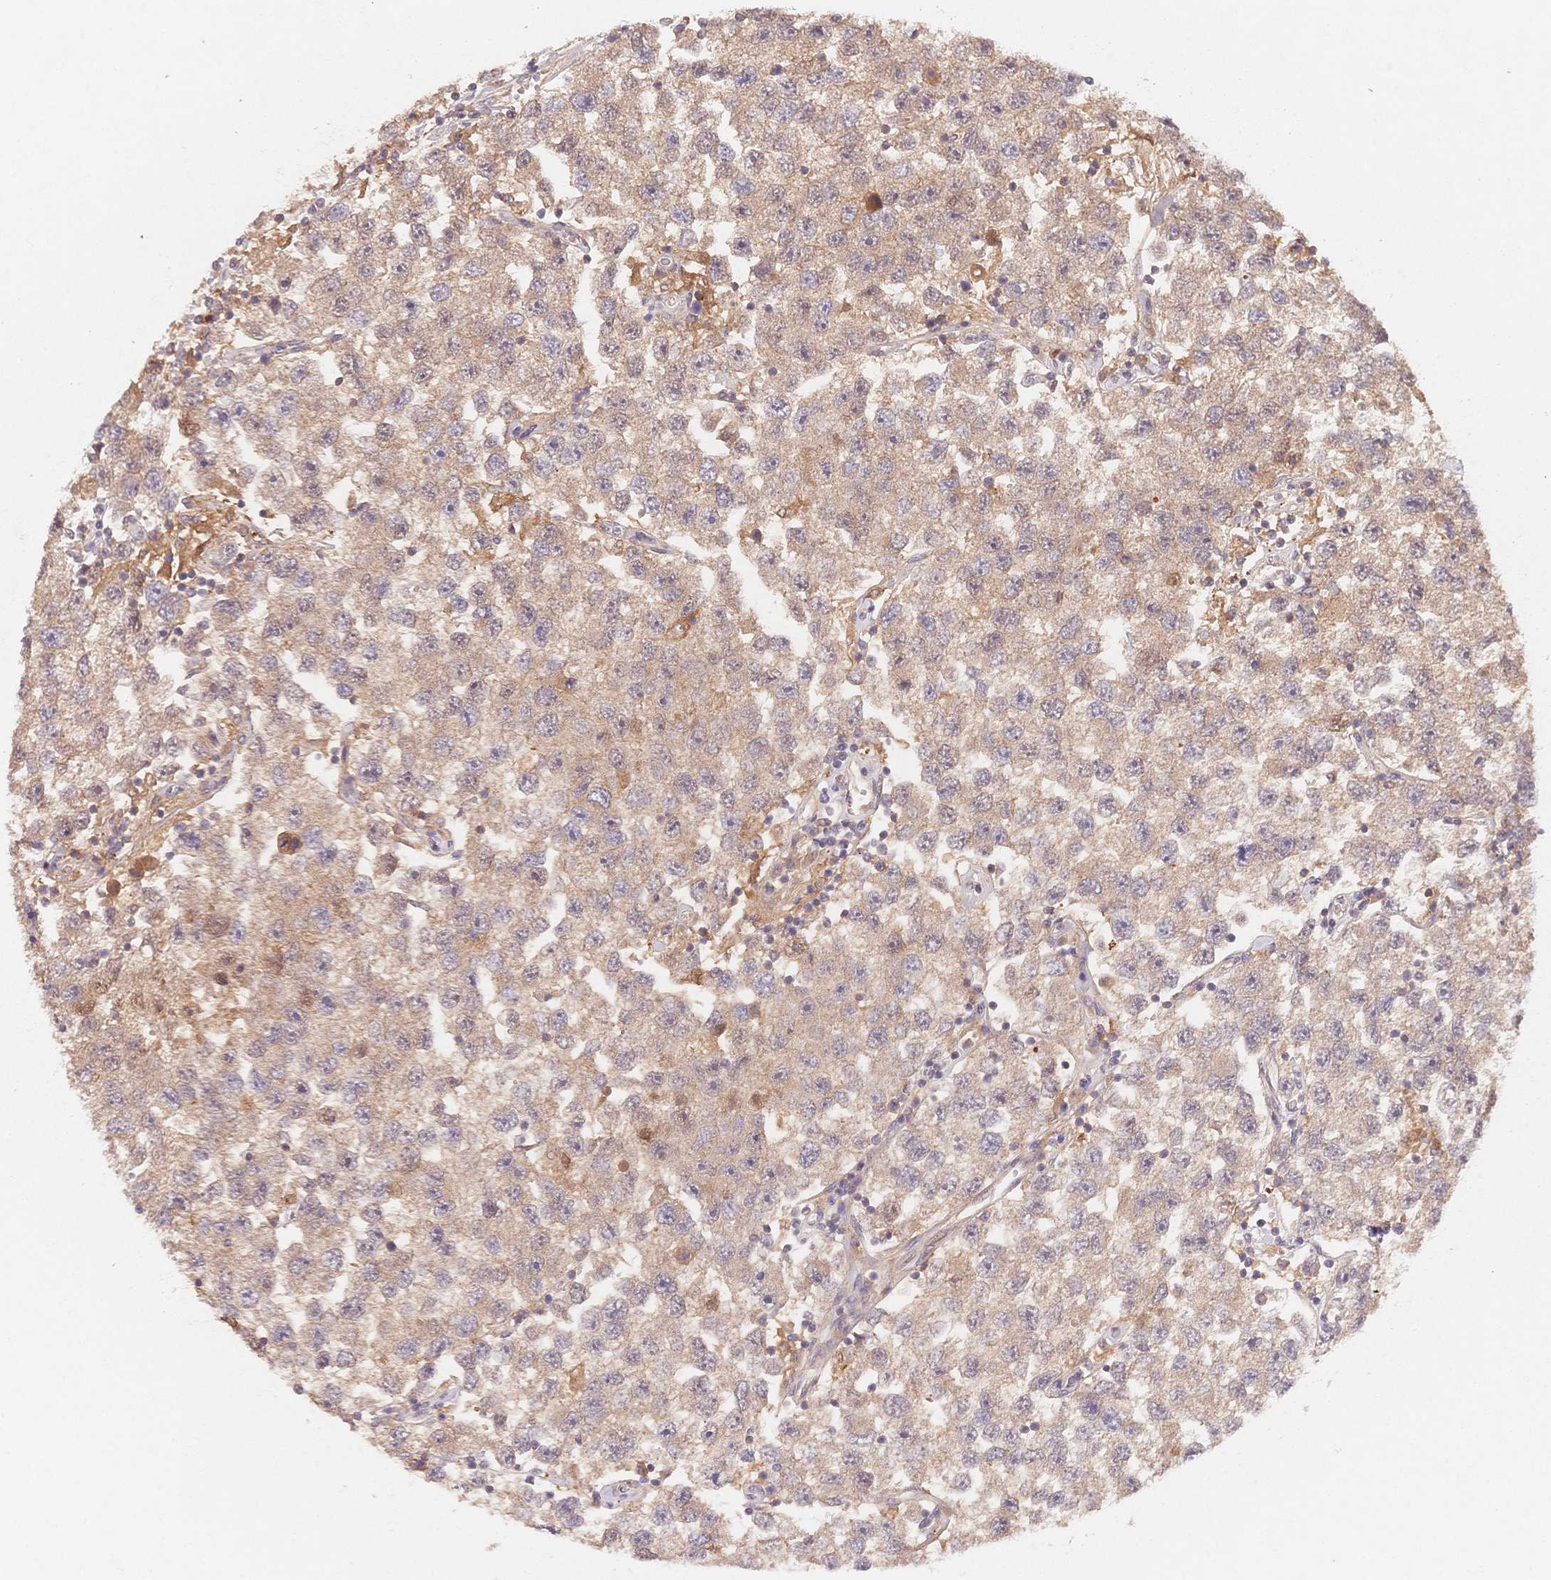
{"staining": {"intensity": "weak", "quantity": "25%-75%", "location": "cytoplasmic/membranous"}, "tissue": "testis cancer", "cell_type": "Tumor cells", "image_type": "cancer", "snomed": [{"axis": "morphology", "description": "Seminoma, NOS"}, {"axis": "topography", "description": "Testis"}], "caption": "A histopathology image of human testis cancer stained for a protein demonstrates weak cytoplasmic/membranous brown staining in tumor cells.", "gene": "C12orf75", "patient": {"sex": "male", "age": 26}}